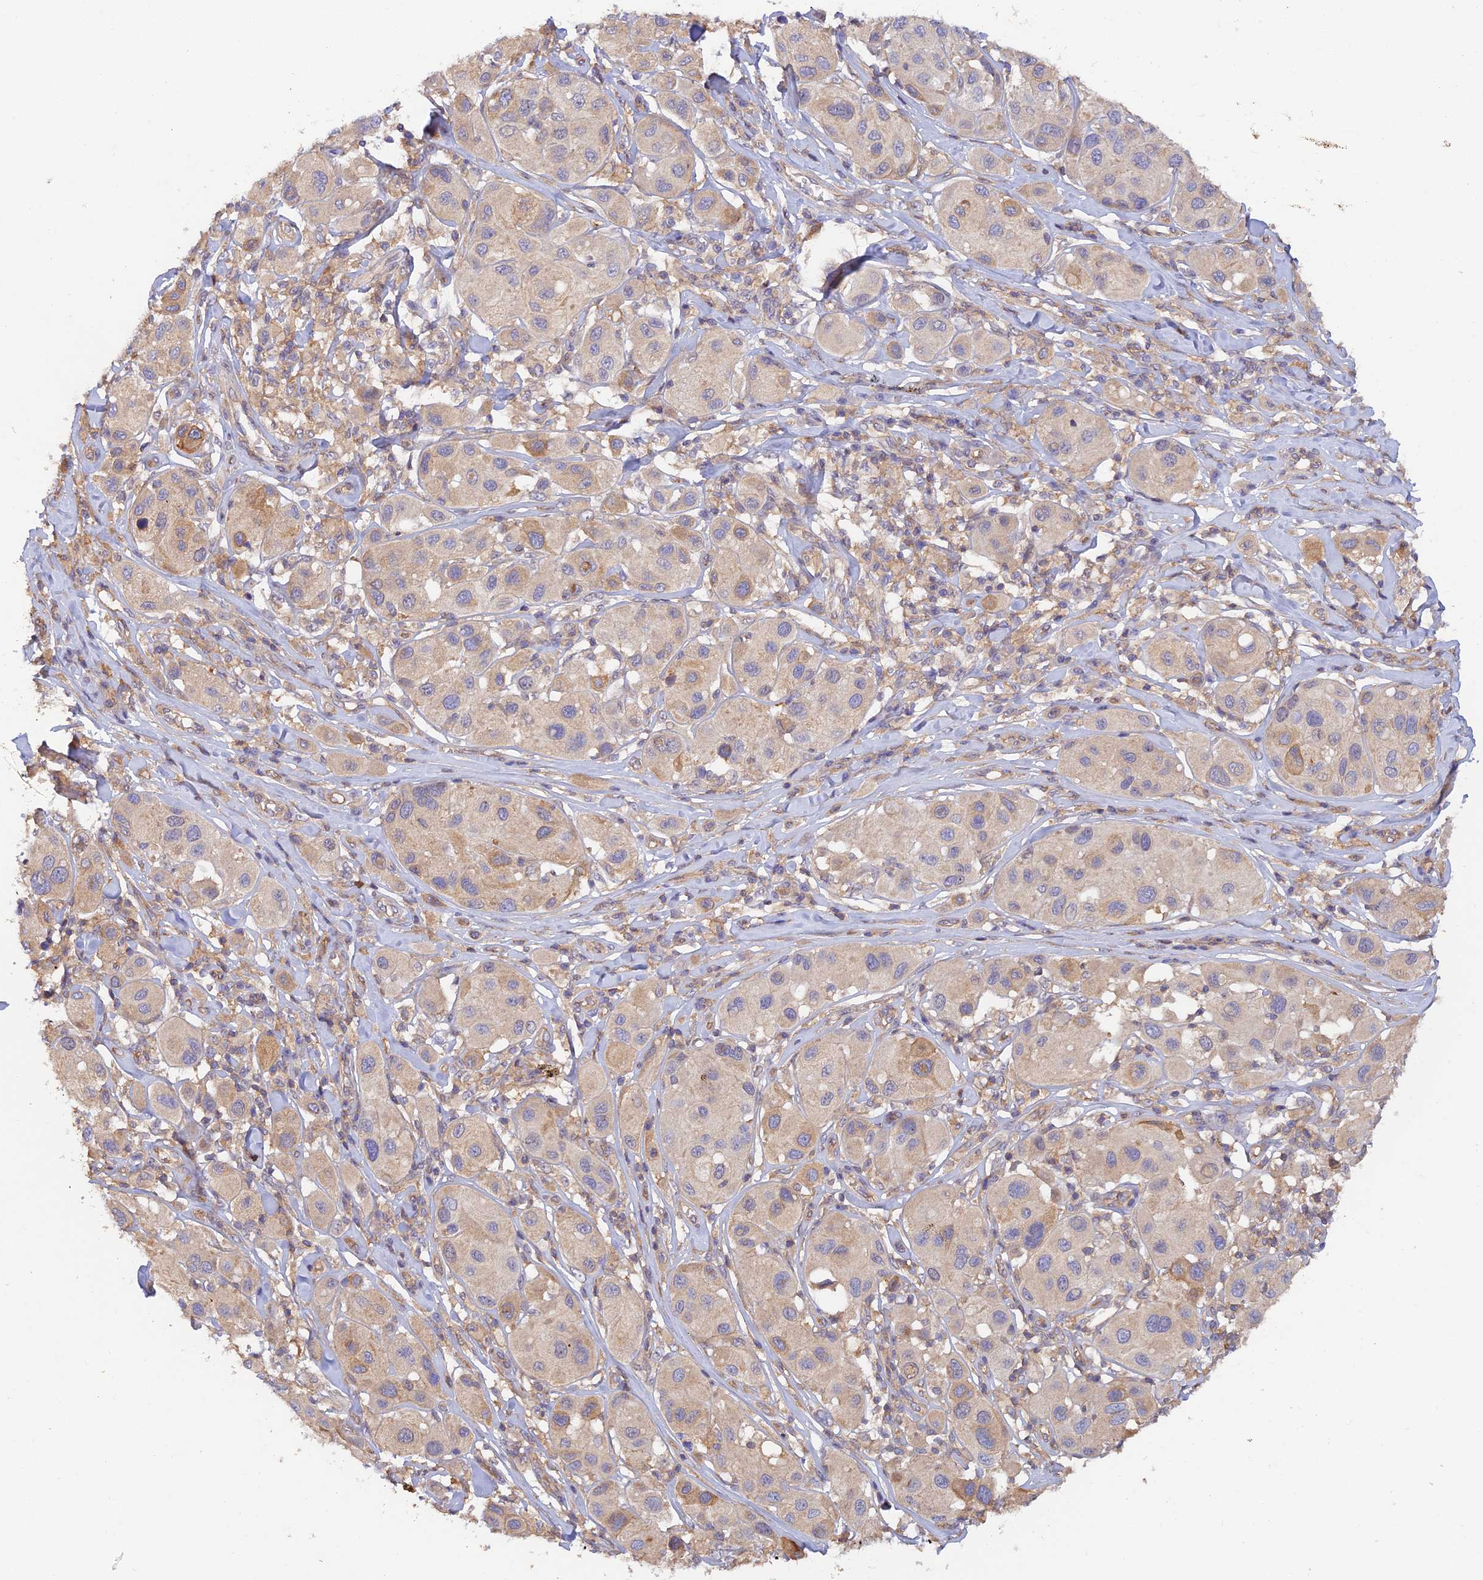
{"staining": {"intensity": "weak", "quantity": "<25%", "location": "cytoplasmic/membranous"}, "tissue": "melanoma", "cell_type": "Tumor cells", "image_type": "cancer", "snomed": [{"axis": "morphology", "description": "Malignant melanoma, Metastatic site"}, {"axis": "topography", "description": "Skin"}], "caption": "Immunohistochemistry (IHC) of melanoma displays no staining in tumor cells. Nuclei are stained in blue.", "gene": "MYO9A", "patient": {"sex": "male", "age": 41}}